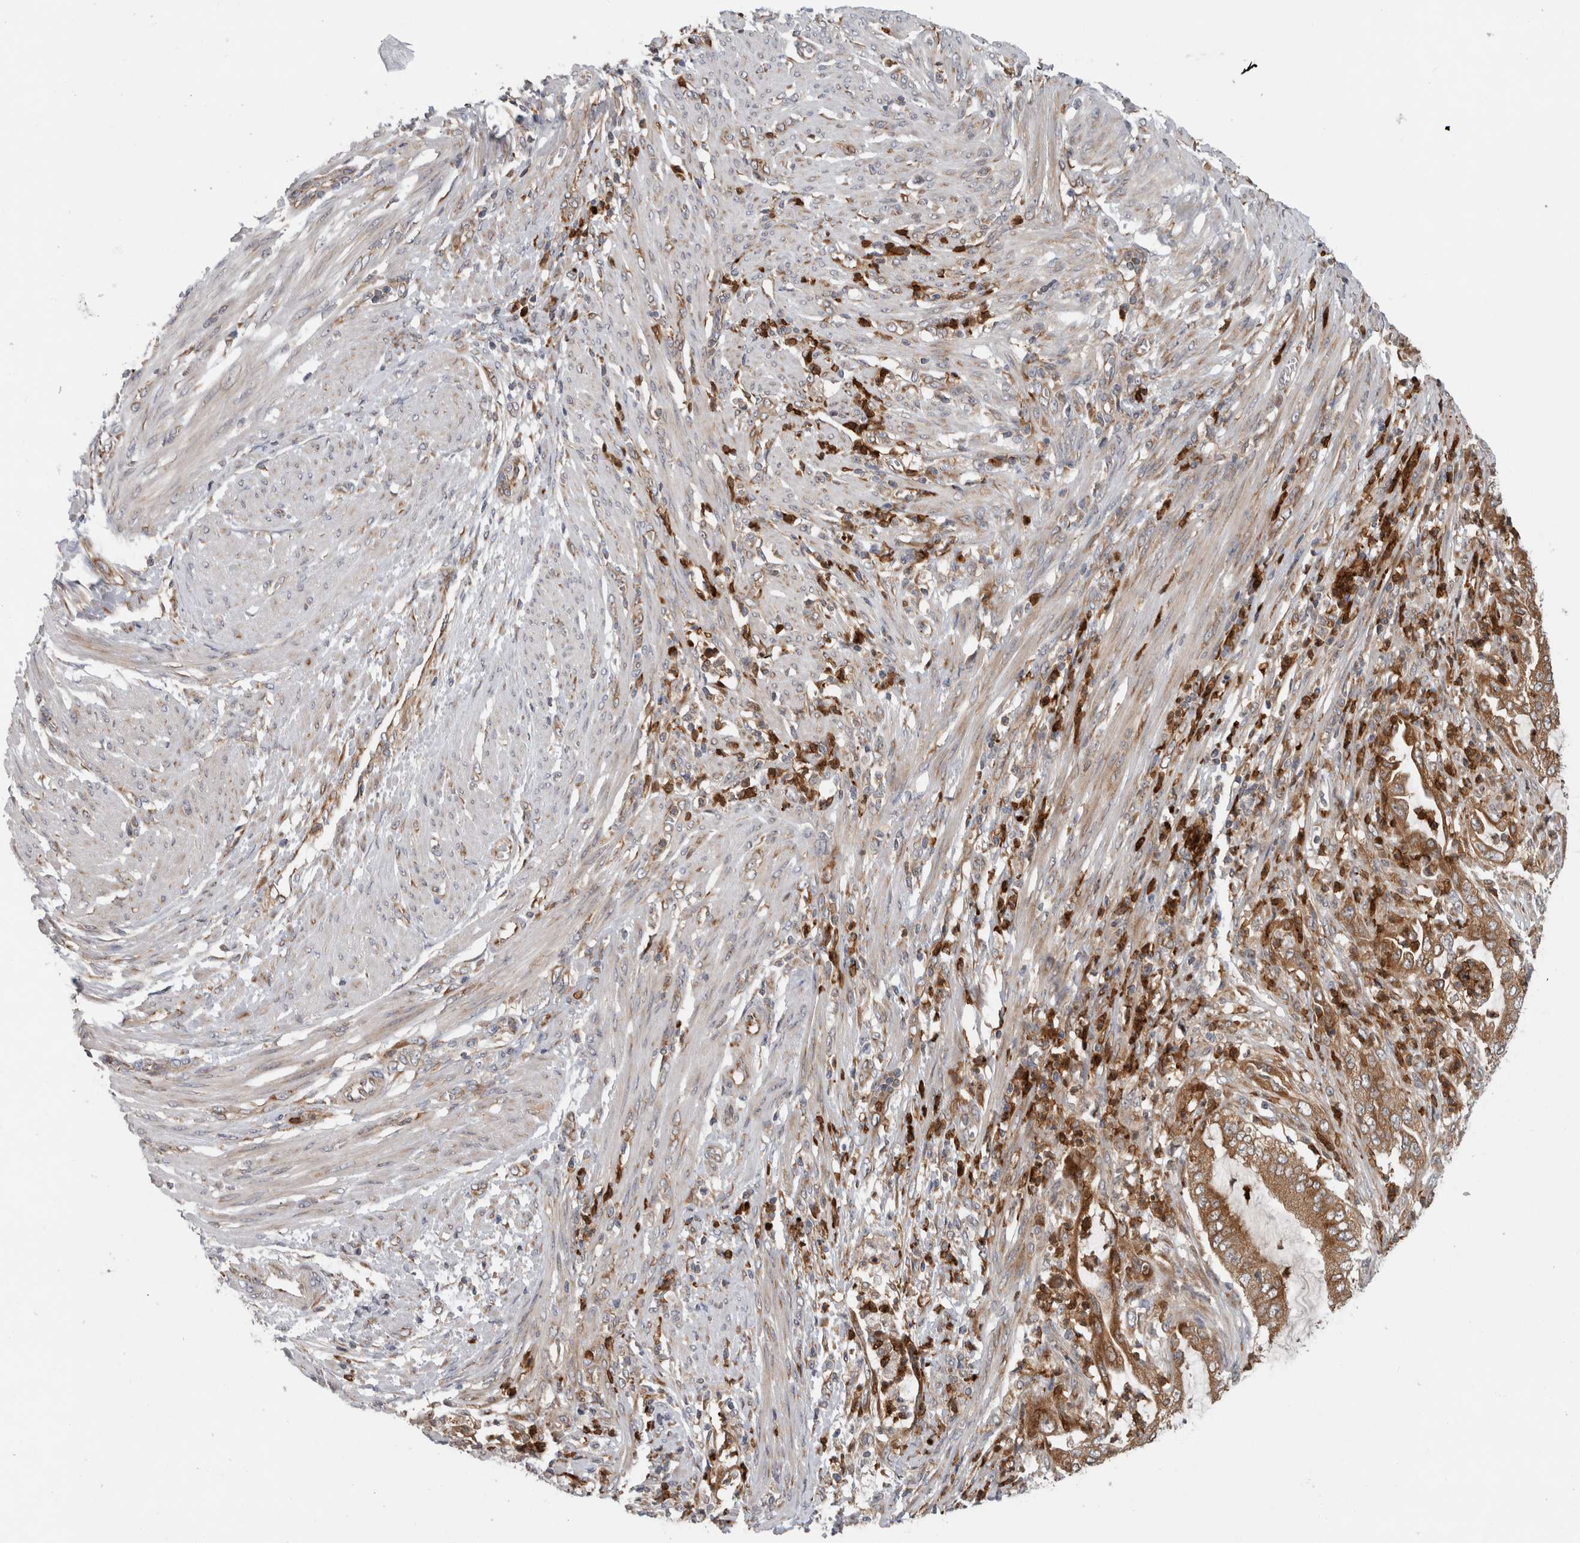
{"staining": {"intensity": "moderate", "quantity": ">75%", "location": "cytoplasmic/membranous"}, "tissue": "endometrial cancer", "cell_type": "Tumor cells", "image_type": "cancer", "snomed": [{"axis": "morphology", "description": "Adenocarcinoma, NOS"}, {"axis": "topography", "description": "Endometrium"}], "caption": "A high-resolution photomicrograph shows immunohistochemistry staining of endometrial adenocarcinoma, which exhibits moderate cytoplasmic/membranous positivity in about >75% of tumor cells. (DAB (3,3'-diaminobenzidine) IHC with brightfield microscopy, high magnification).", "gene": "PDCD2", "patient": {"sex": "female", "age": 51}}